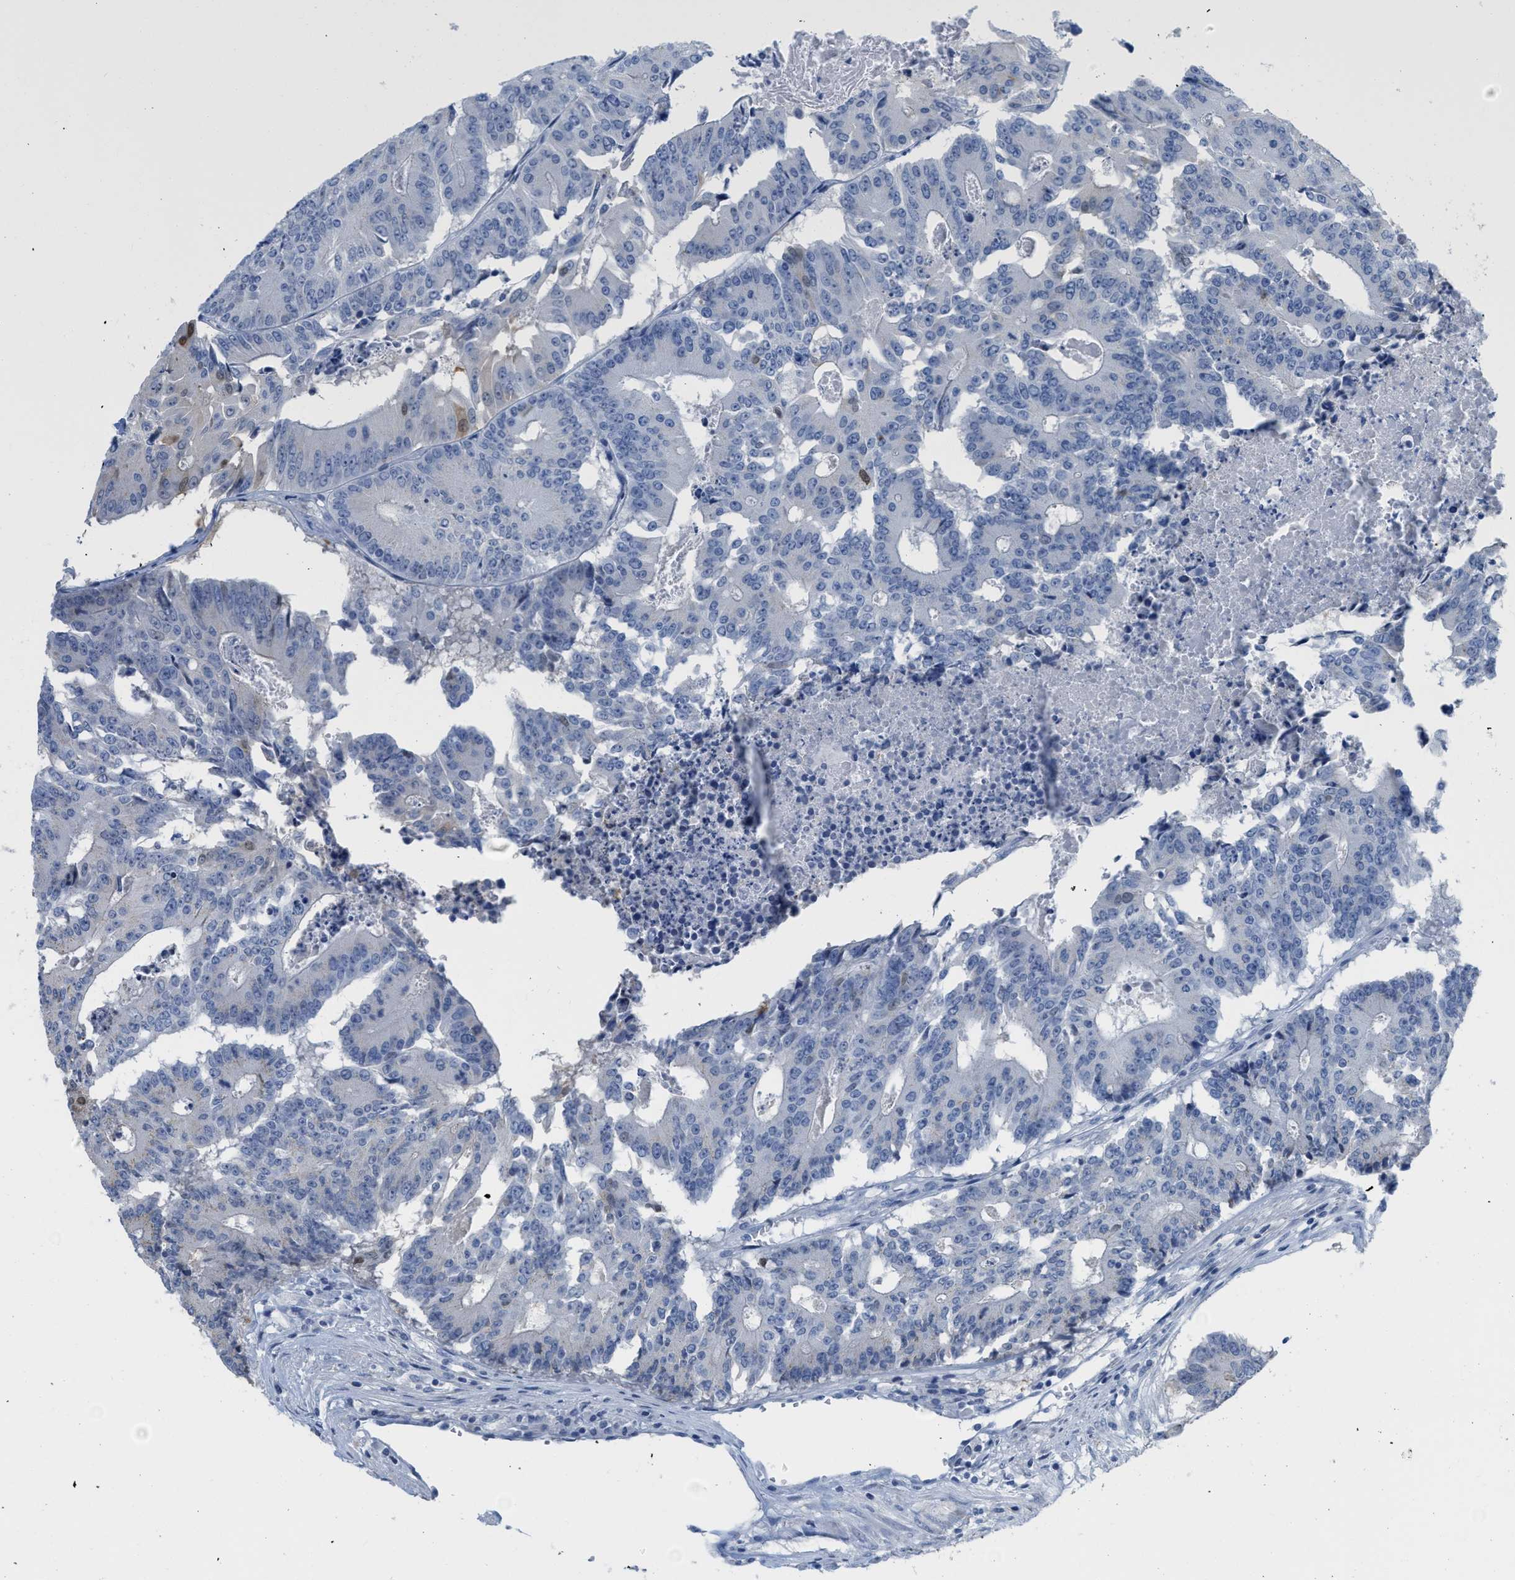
{"staining": {"intensity": "negative", "quantity": "none", "location": "none"}, "tissue": "colorectal cancer", "cell_type": "Tumor cells", "image_type": "cancer", "snomed": [{"axis": "morphology", "description": "Adenocarcinoma, NOS"}, {"axis": "topography", "description": "Colon"}], "caption": "Immunohistochemistry of human adenocarcinoma (colorectal) shows no expression in tumor cells. Brightfield microscopy of IHC stained with DAB (brown) and hematoxylin (blue), captured at high magnification.", "gene": "CRYM", "patient": {"sex": "male", "age": 87}}